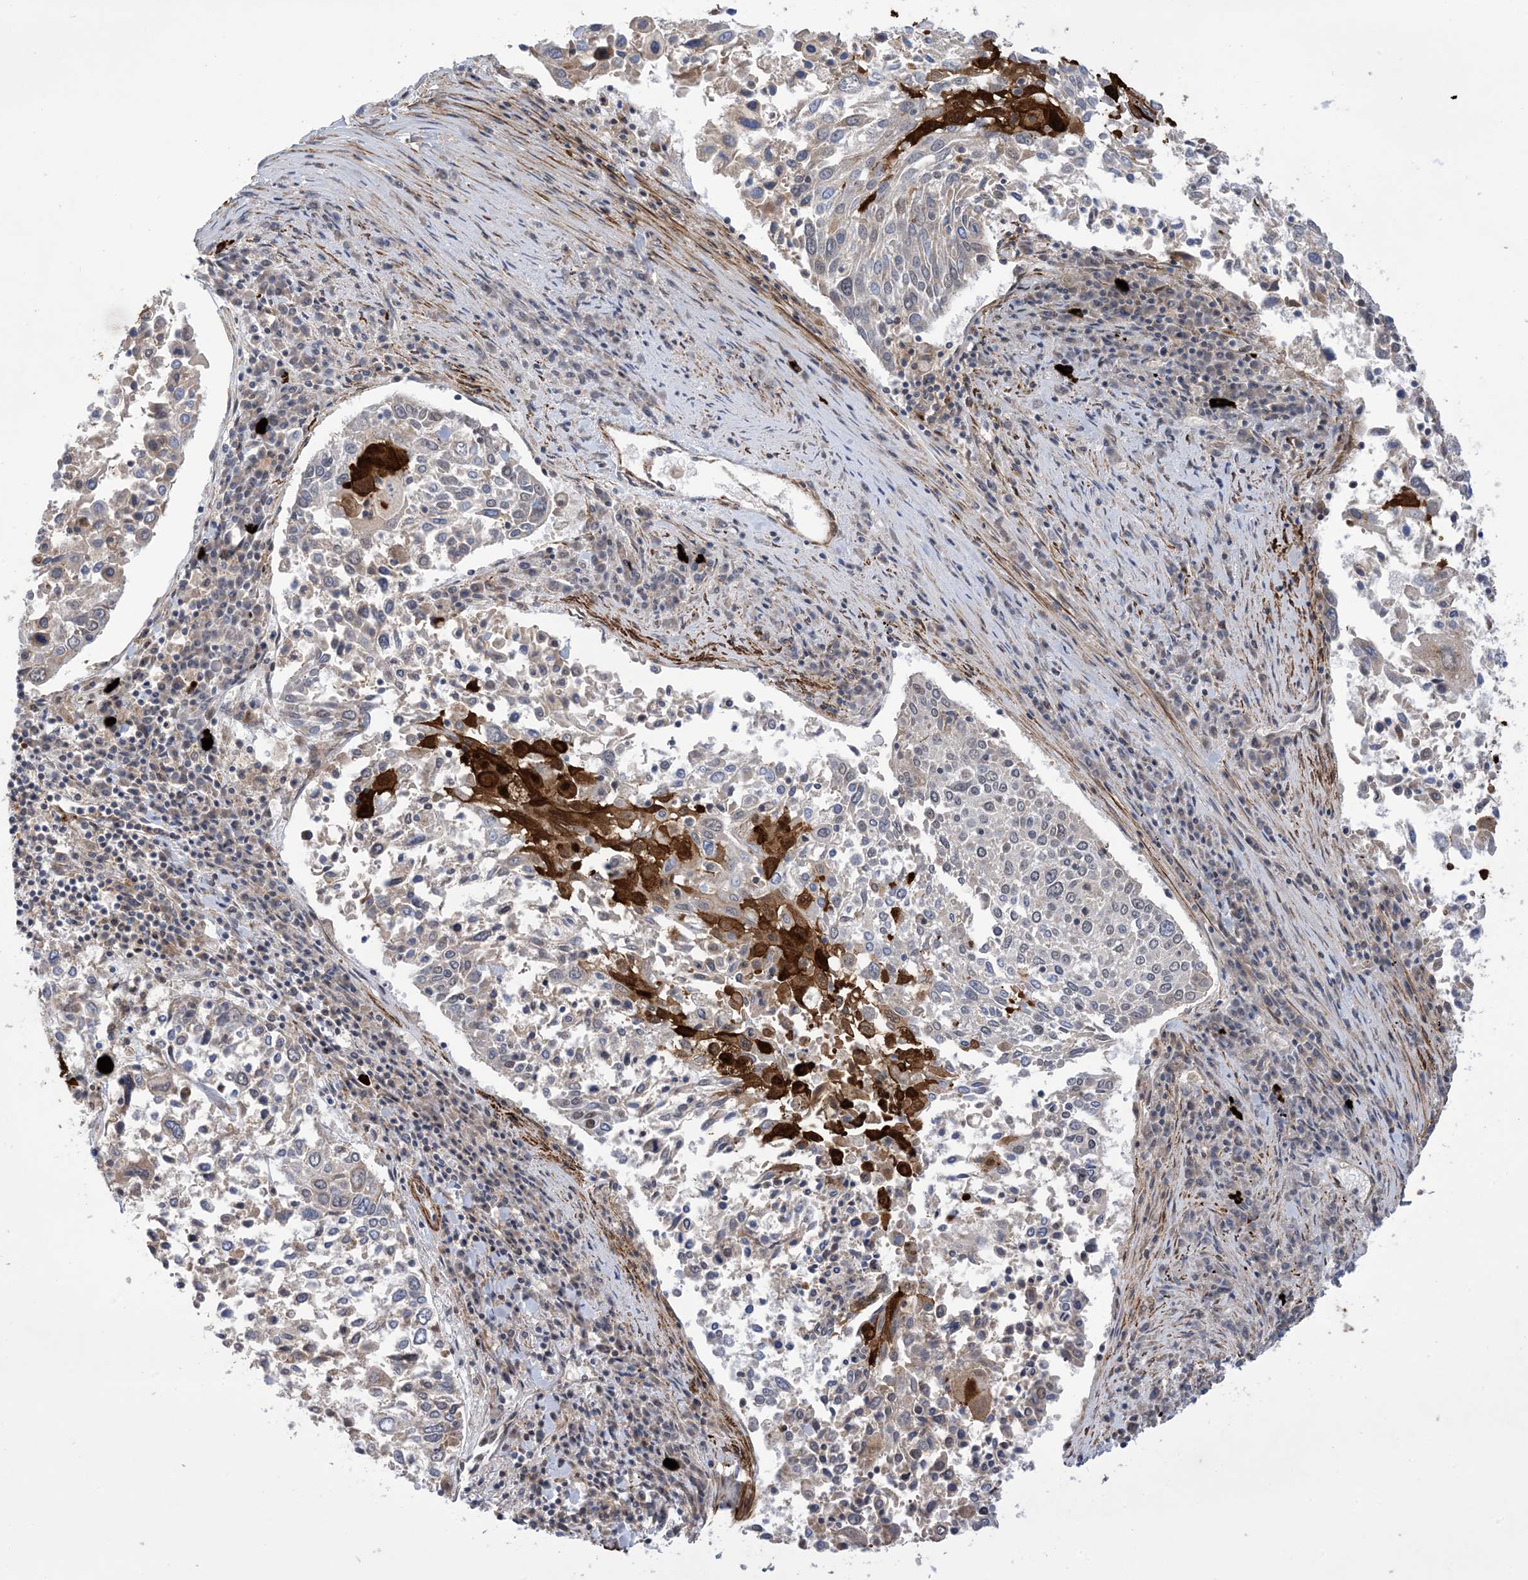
{"staining": {"intensity": "strong", "quantity": "<25%", "location": "cytoplasmic/membranous,nuclear"}, "tissue": "lung cancer", "cell_type": "Tumor cells", "image_type": "cancer", "snomed": [{"axis": "morphology", "description": "Squamous cell carcinoma, NOS"}, {"axis": "topography", "description": "Lung"}], "caption": "Brown immunohistochemical staining in lung cancer exhibits strong cytoplasmic/membranous and nuclear positivity in about <25% of tumor cells. (DAB IHC with brightfield microscopy, high magnification).", "gene": "ZNF8", "patient": {"sex": "male", "age": 65}}